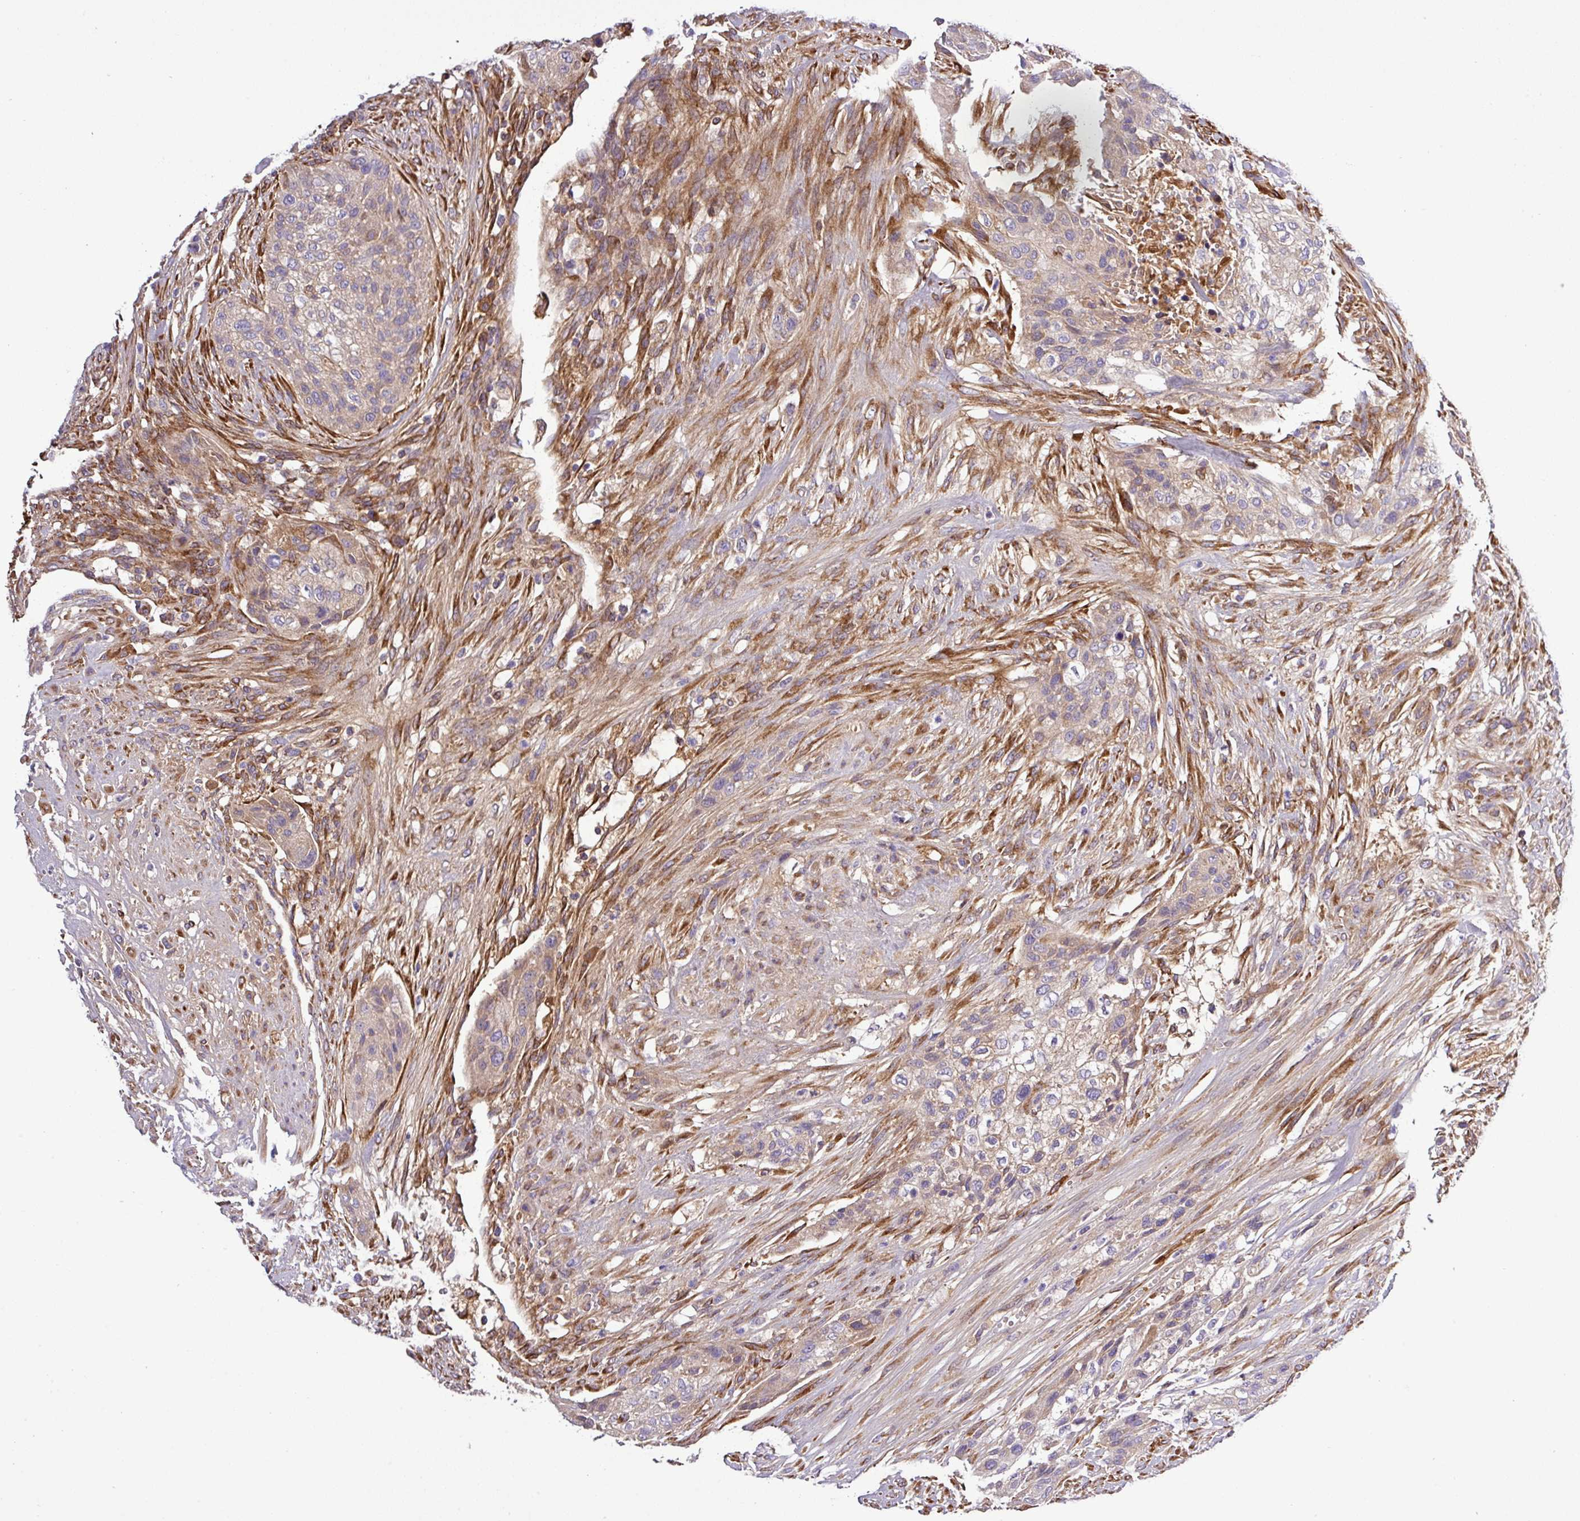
{"staining": {"intensity": "weak", "quantity": "<25%", "location": "cytoplasmic/membranous"}, "tissue": "urothelial cancer", "cell_type": "Tumor cells", "image_type": "cancer", "snomed": [{"axis": "morphology", "description": "Urothelial carcinoma, High grade"}, {"axis": "topography", "description": "Urinary bladder"}], "caption": "Tumor cells show no significant positivity in urothelial cancer.", "gene": "CWH43", "patient": {"sex": "male", "age": 35}}